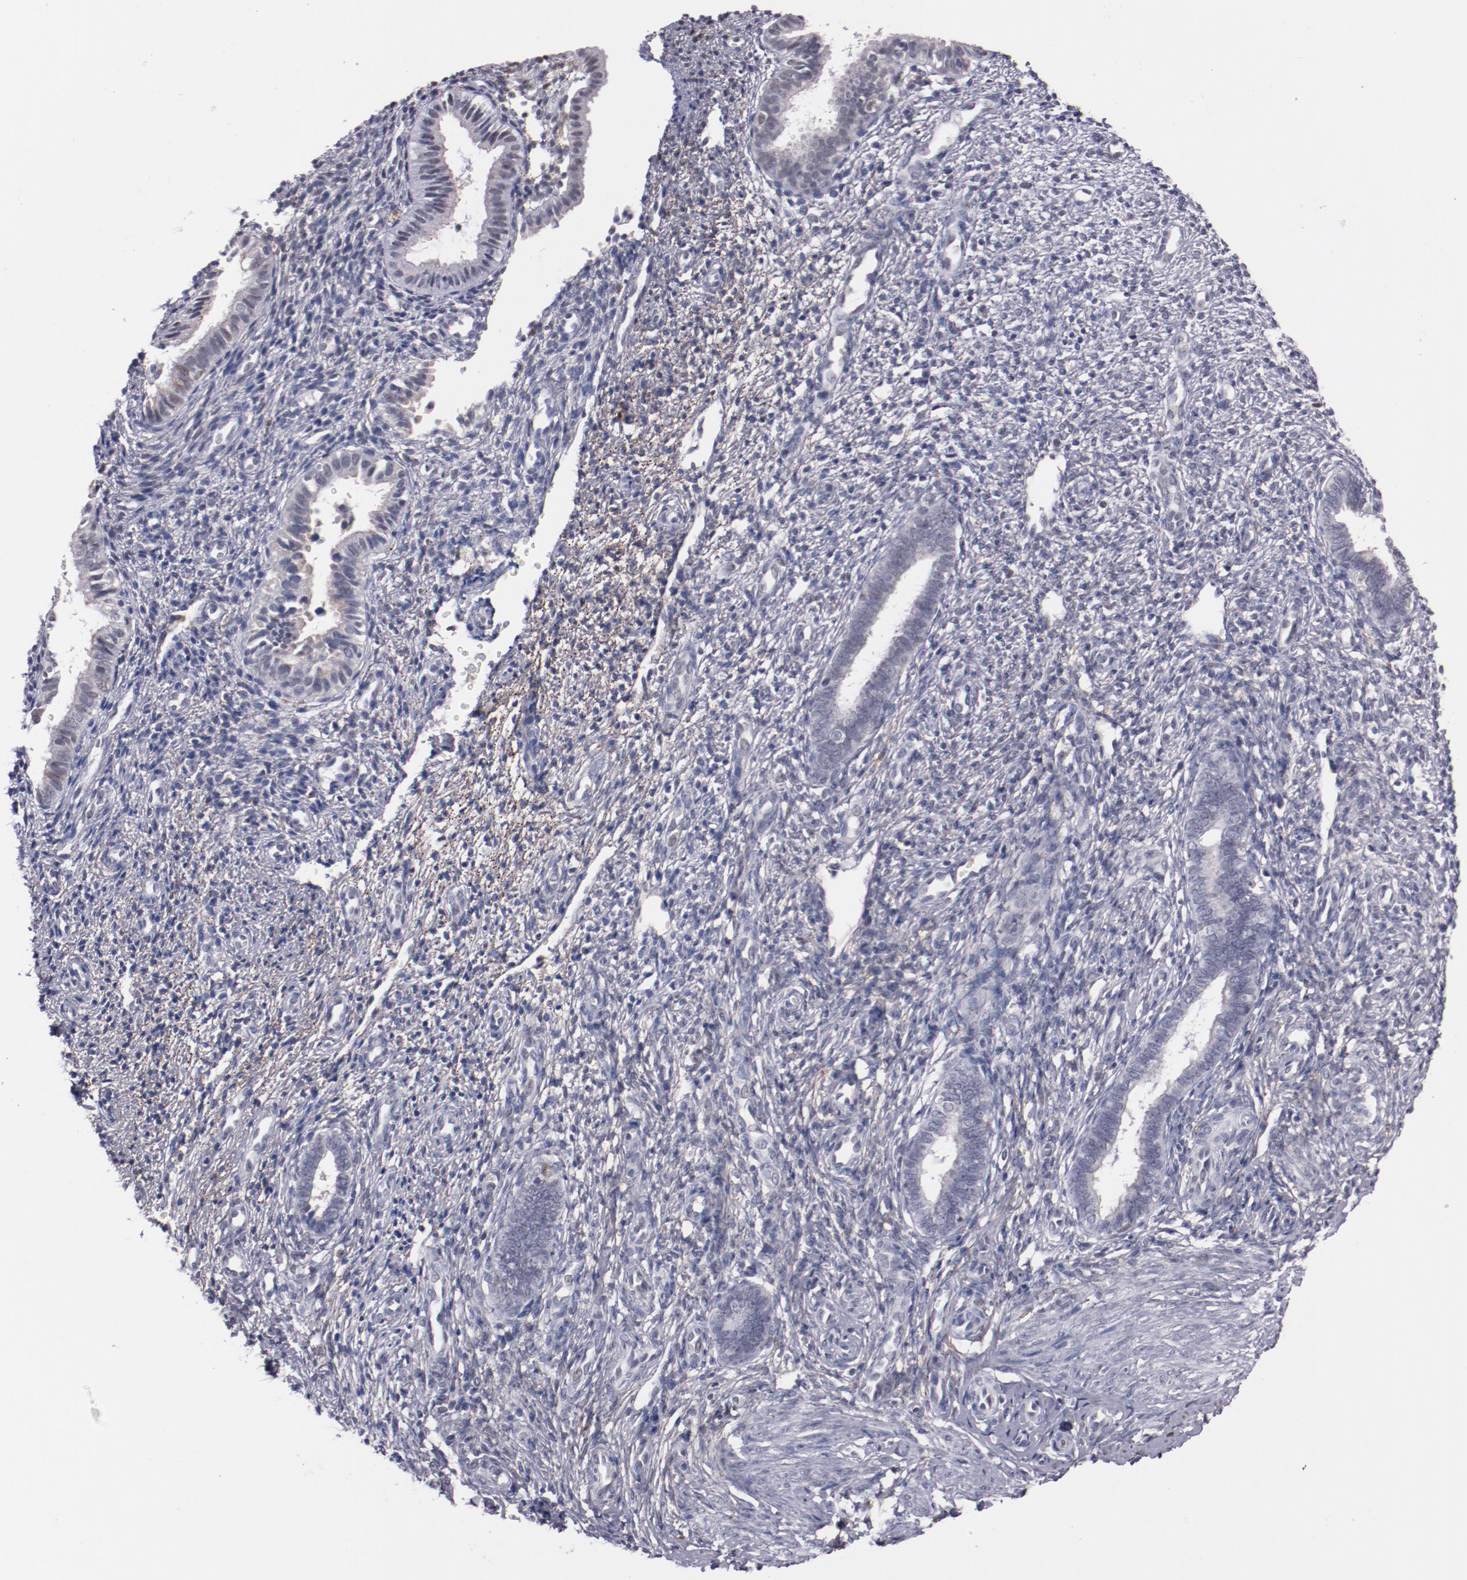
{"staining": {"intensity": "negative", "quantity": "none", "location": "none"}, "tissue": "endometrium", "cell_type": "Cells in endometrial stroma", "image_type": "normal", "snomed": [{"axis": "morphology", "description": "Normal tissue, NOS"}, {"axis": "topography", "description": "Endometrium"}], "caption": "Immunohistochemical staining of unremarkable human endometrium displays no significant positivity in cells in endometrial stroma.", "gene": "SYP", "patient": {"sex": "female", "age": 27}}